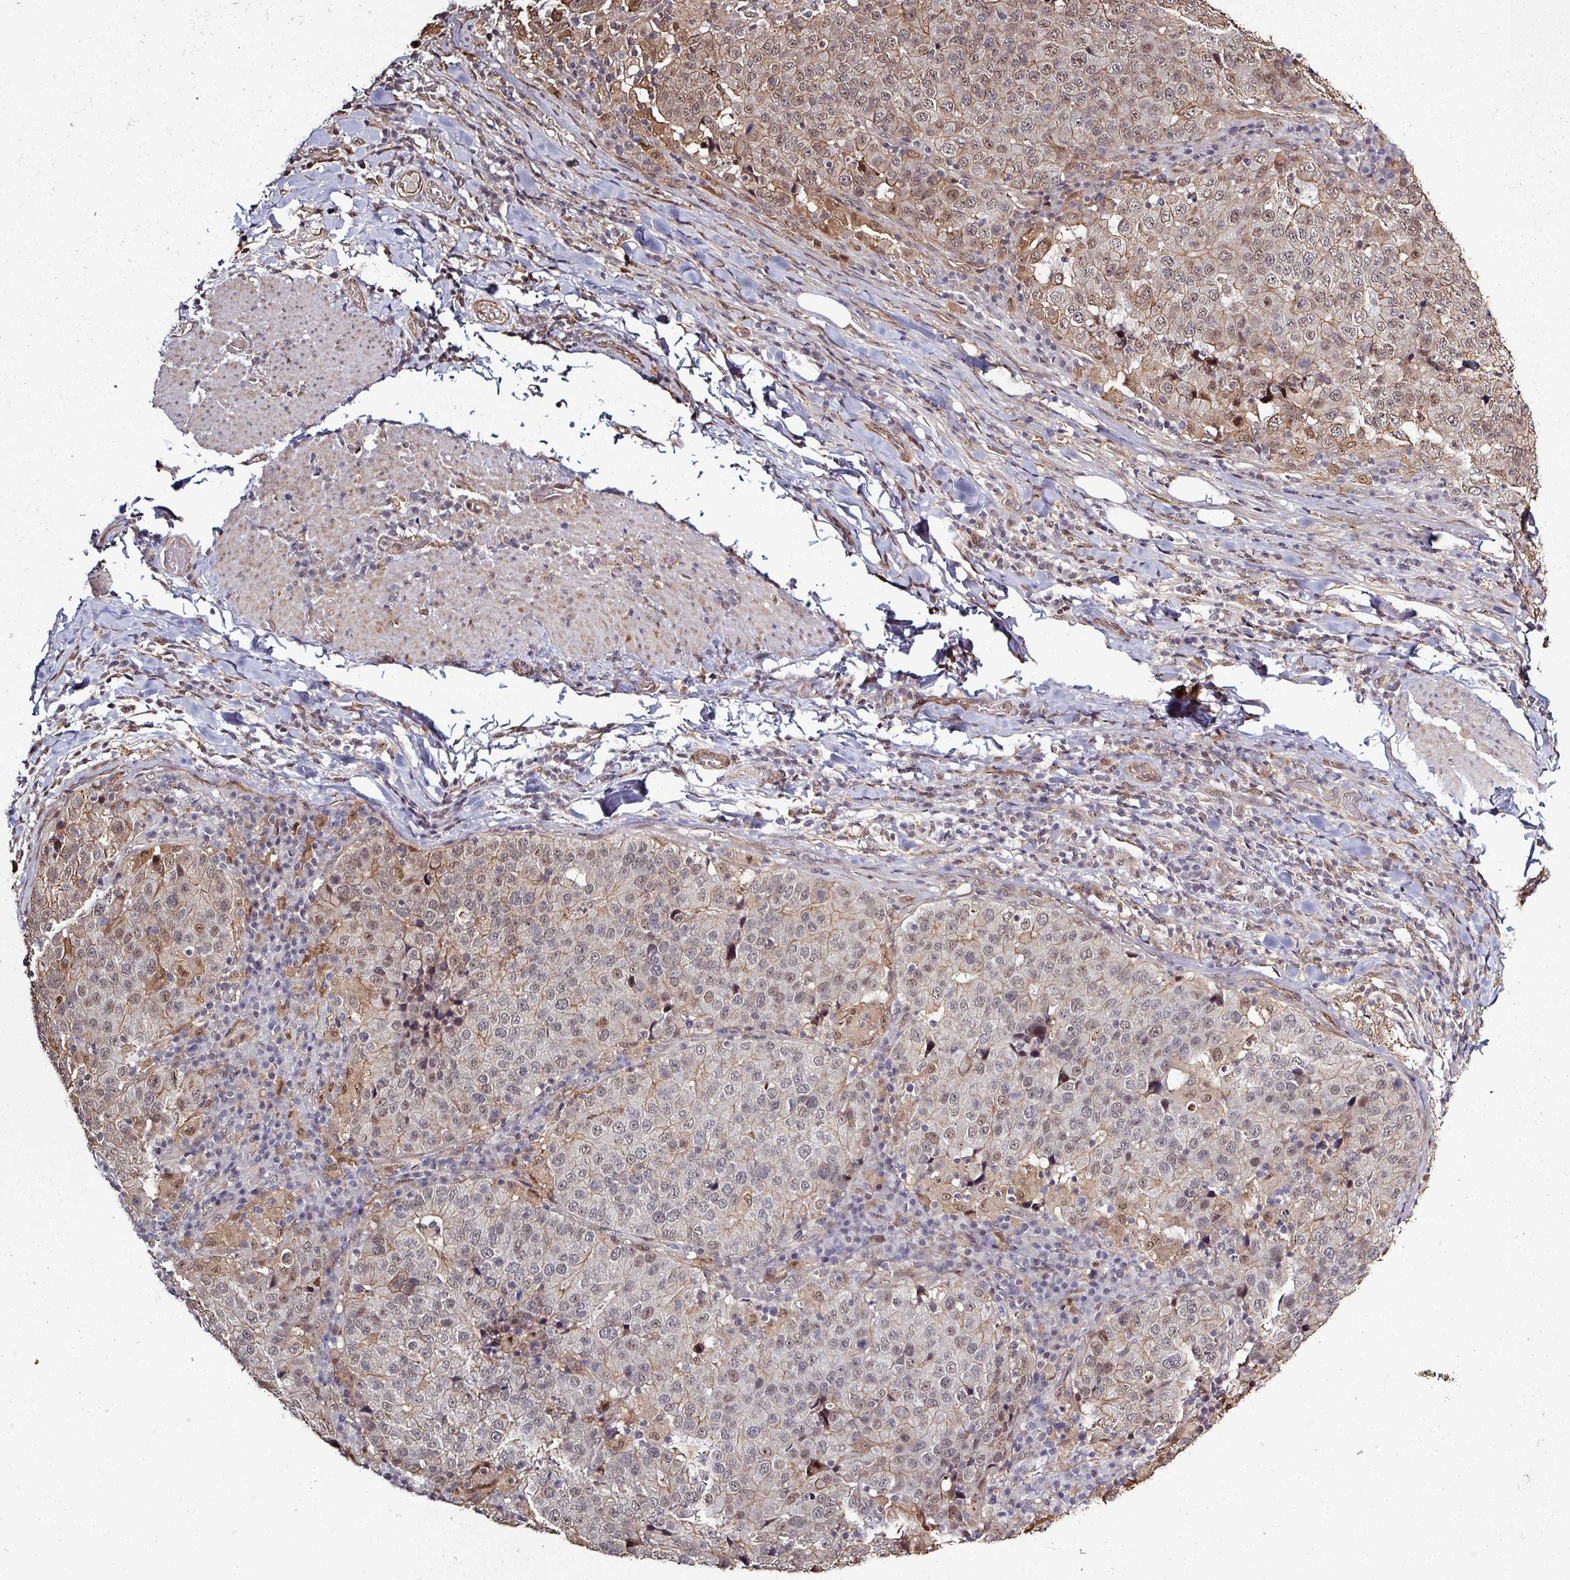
{"staining": {"intensity": "moderate", "quantity": "<25%", "location": "cytoplasmic/membranous,nuclear"}, "tissue": "stomach cancer", "cell_type": "Tumor cells", "image_type": "cancer", "snomed": [{"axis": "morphology", "description": "Adenocarcinoma, NOS"}, {"axis": "topography", "description": "Stomach"}], "caption": "High-power microscopy captured an immunohistochemistry (IHC) micrograph of stomach cancer, revealing moderate cytoplasmic/membranous and nuclear positivity in approximately <25% of tumor cells. (DAB (3,3'-diaminobenzidine) IHC with brightfield microscopy, high magnification).", "gene": "GTF2H3", "patient": {"sex": "male", "age": 71}}